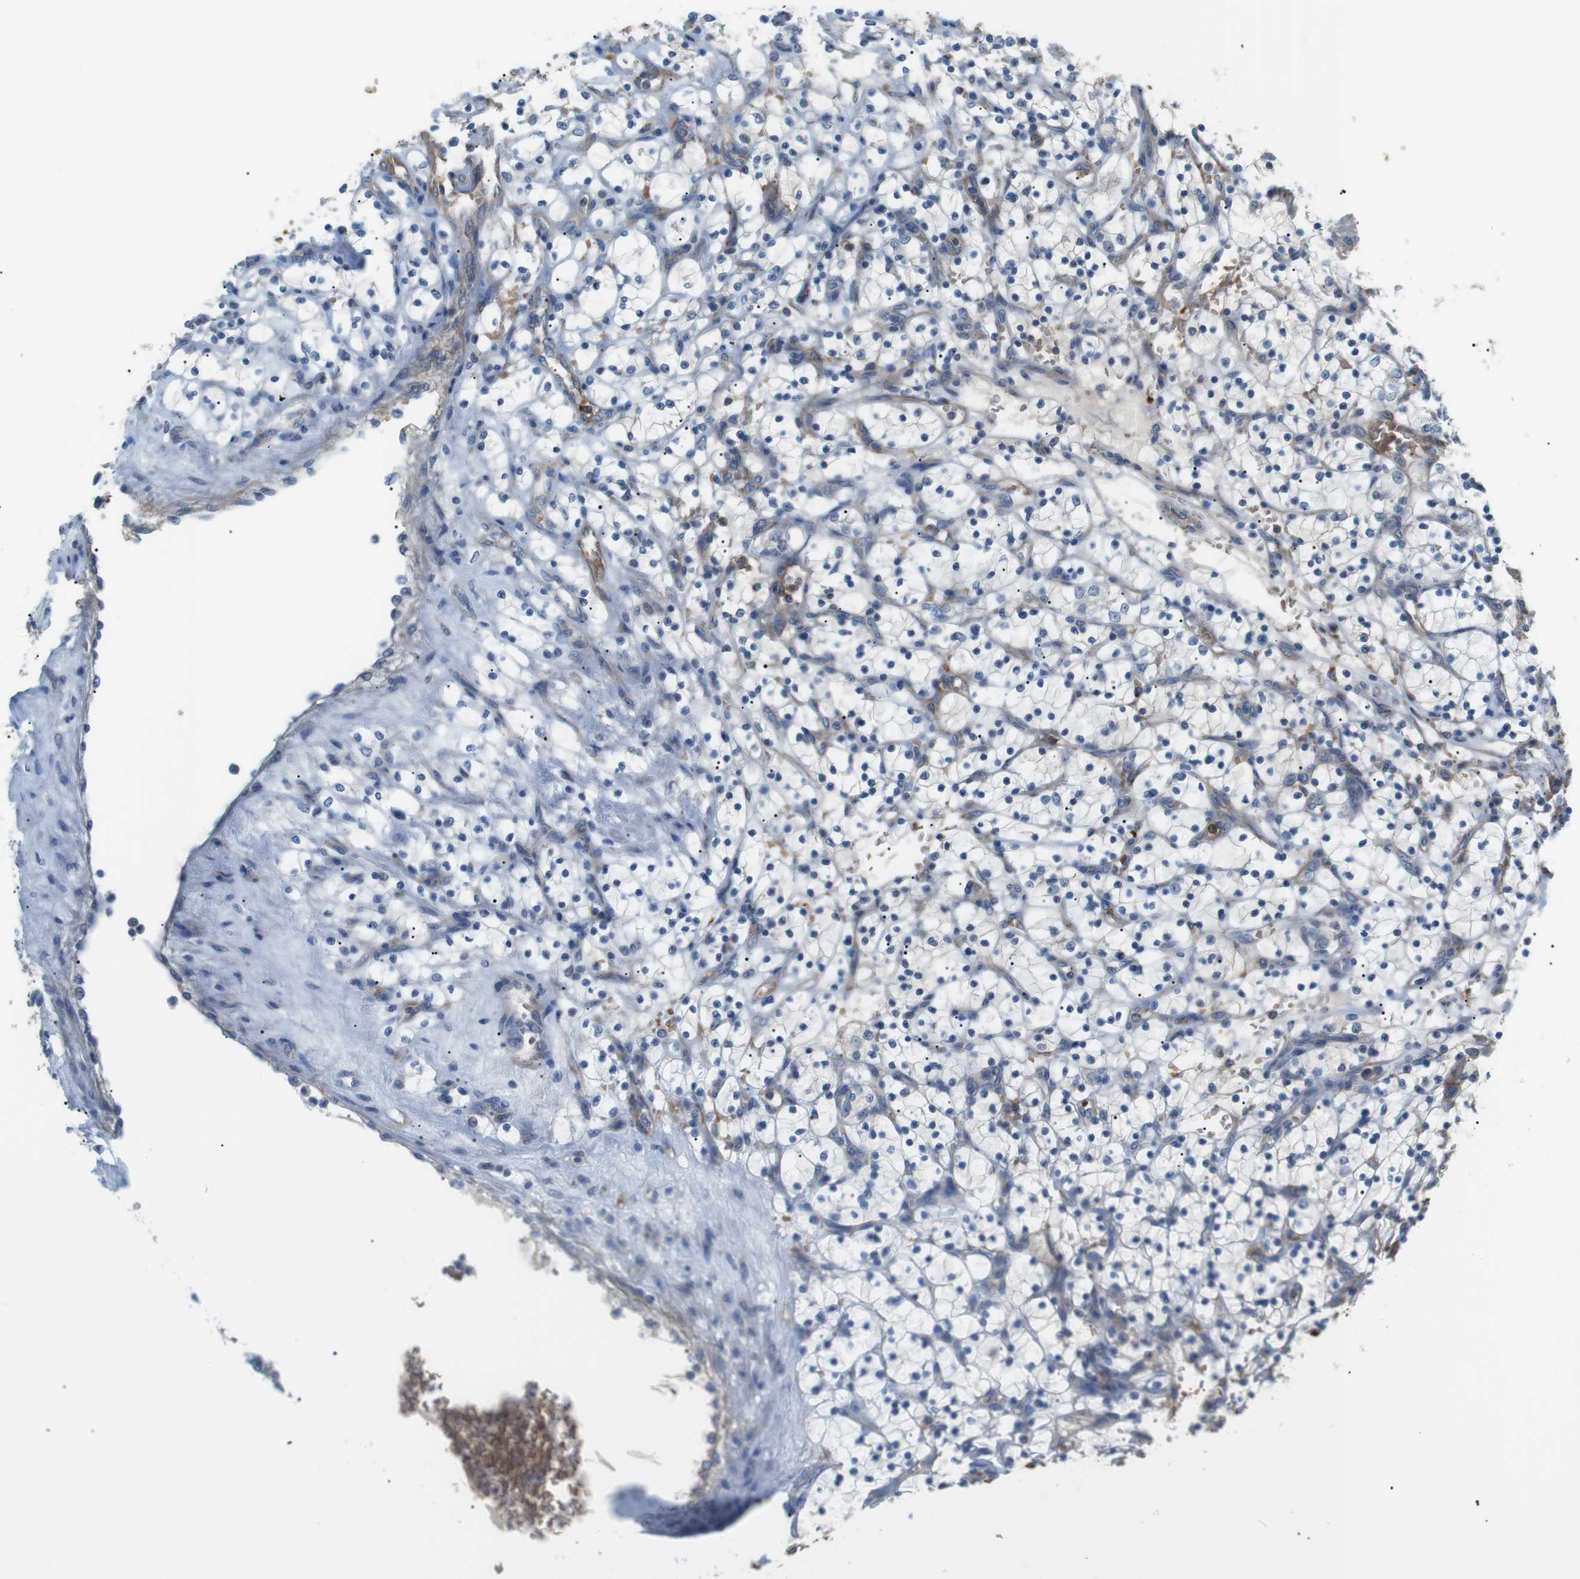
{"staining": {"intensity": "negative", "quantity": "none", "location": "none"}, "tissue": "renal cancer", "cell_type": "Tumor cells", "image_type": "cancer", "snomed": [{"axis": "morphology", "description": "Adenocarcinoma, NOS"}, {"axis": "topography", "description": "Kidney"}], "caption": "This is an immunohistochemistry (IHC) image of human renal adenocarcinoma. There is no staining in tumor cells.", "gene": "ADCY10", "patient": {"sex": "female", "age": 69}}